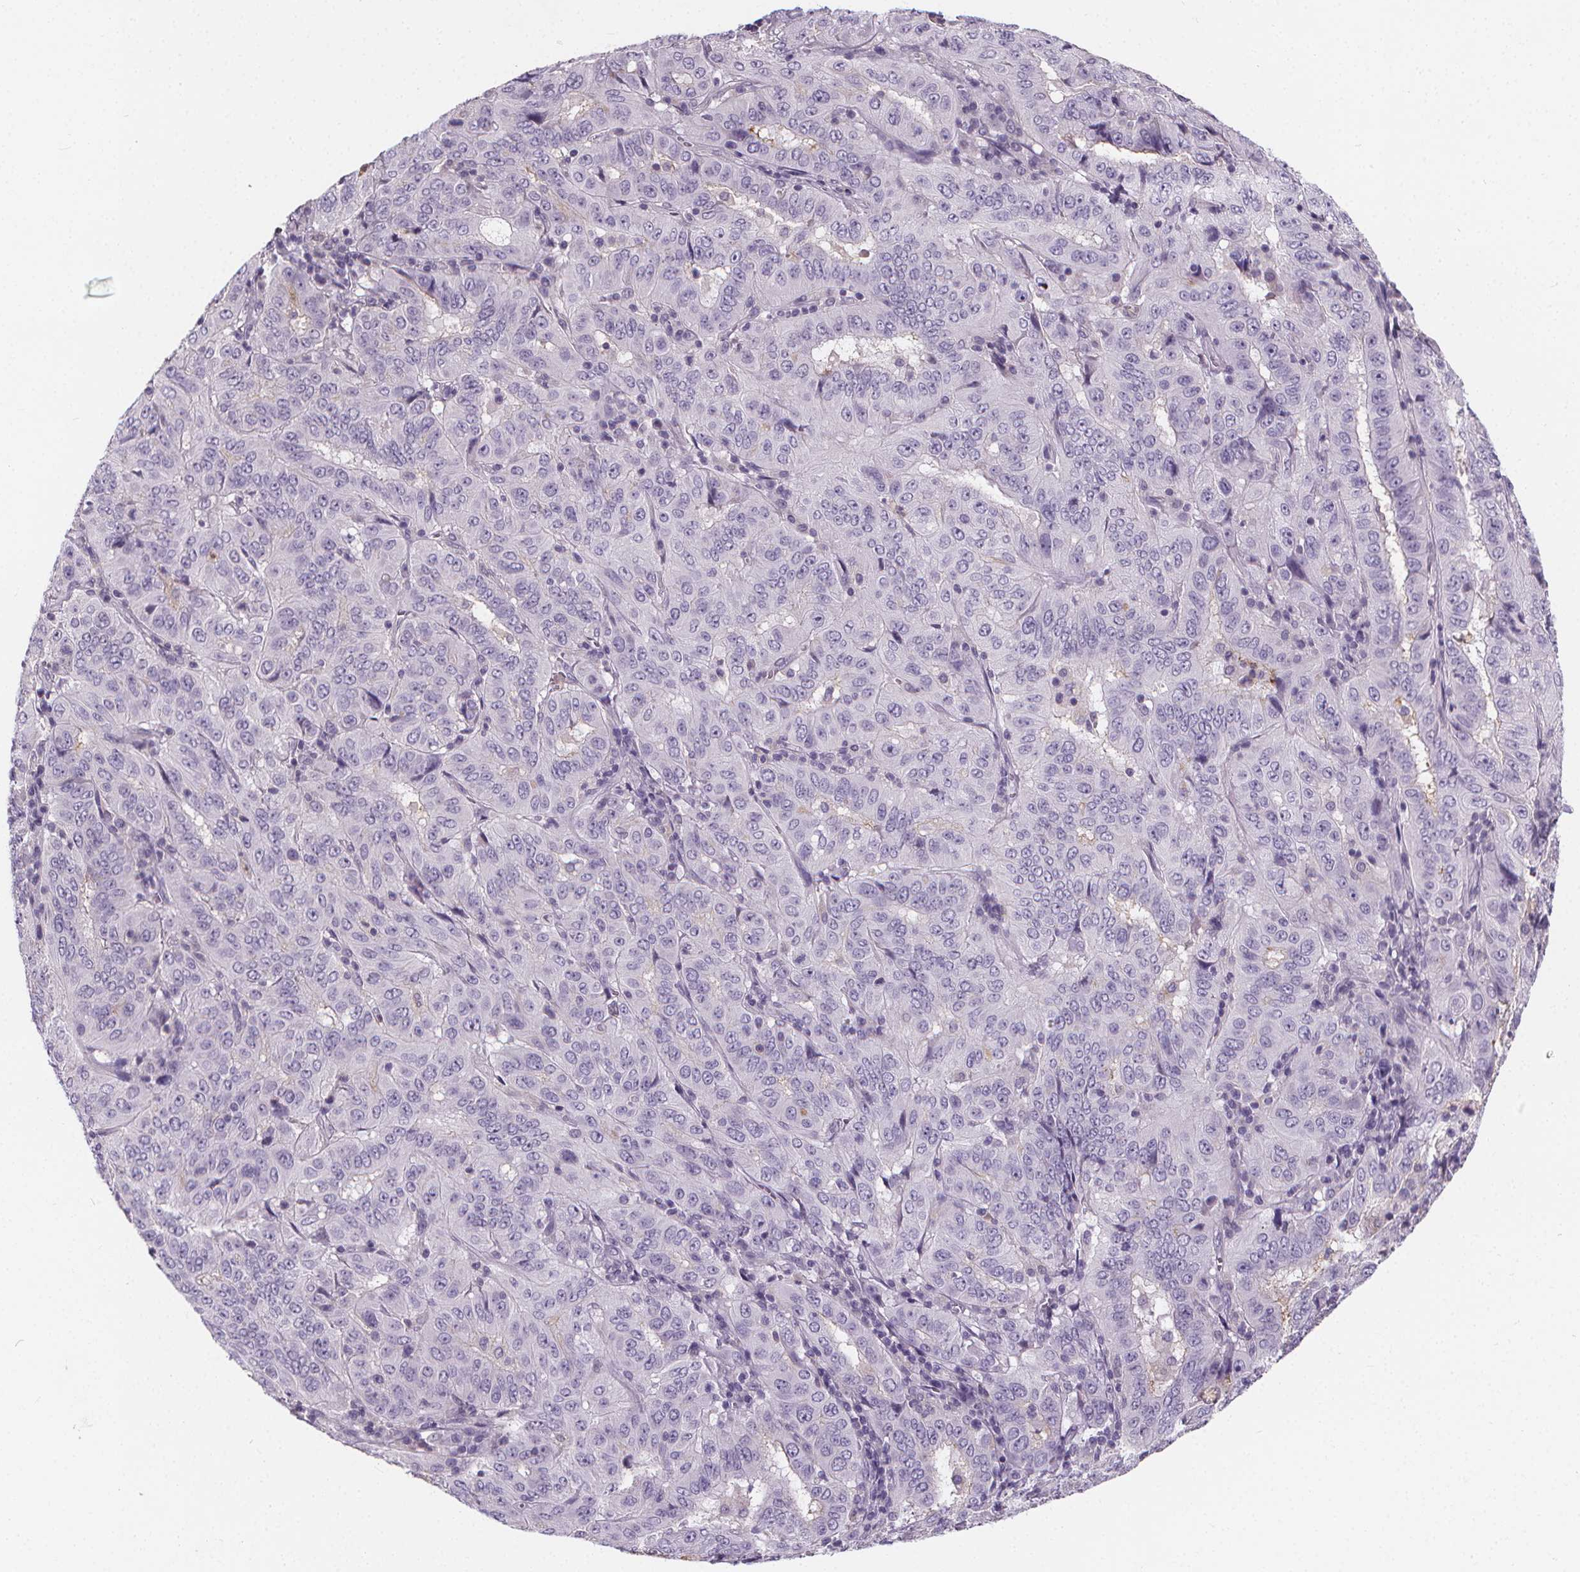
{"staining": {"intensity": "negative", "quantity": "none", "location": "none"}, "tissue": "pancreatic cancer", "cell_type": "Tumor cells", "image_type": "cancer", "snomed": [{"axis": "morphology", "description": "Adenocarcinoma, NOS"}, {"axis": "topography", "description": "Pancreas"}], "caption": "Immunohistochemistry (IHC) histopathology image of neoplastic tissue: human pancreatic adenocarcinoma stained with DAB (3,3'-diaminobenzidine) reveals no significant protein positivity in tumor cells.", "gene": "ATP6V1D", "patient": {"sex": "male", "age": 63}}